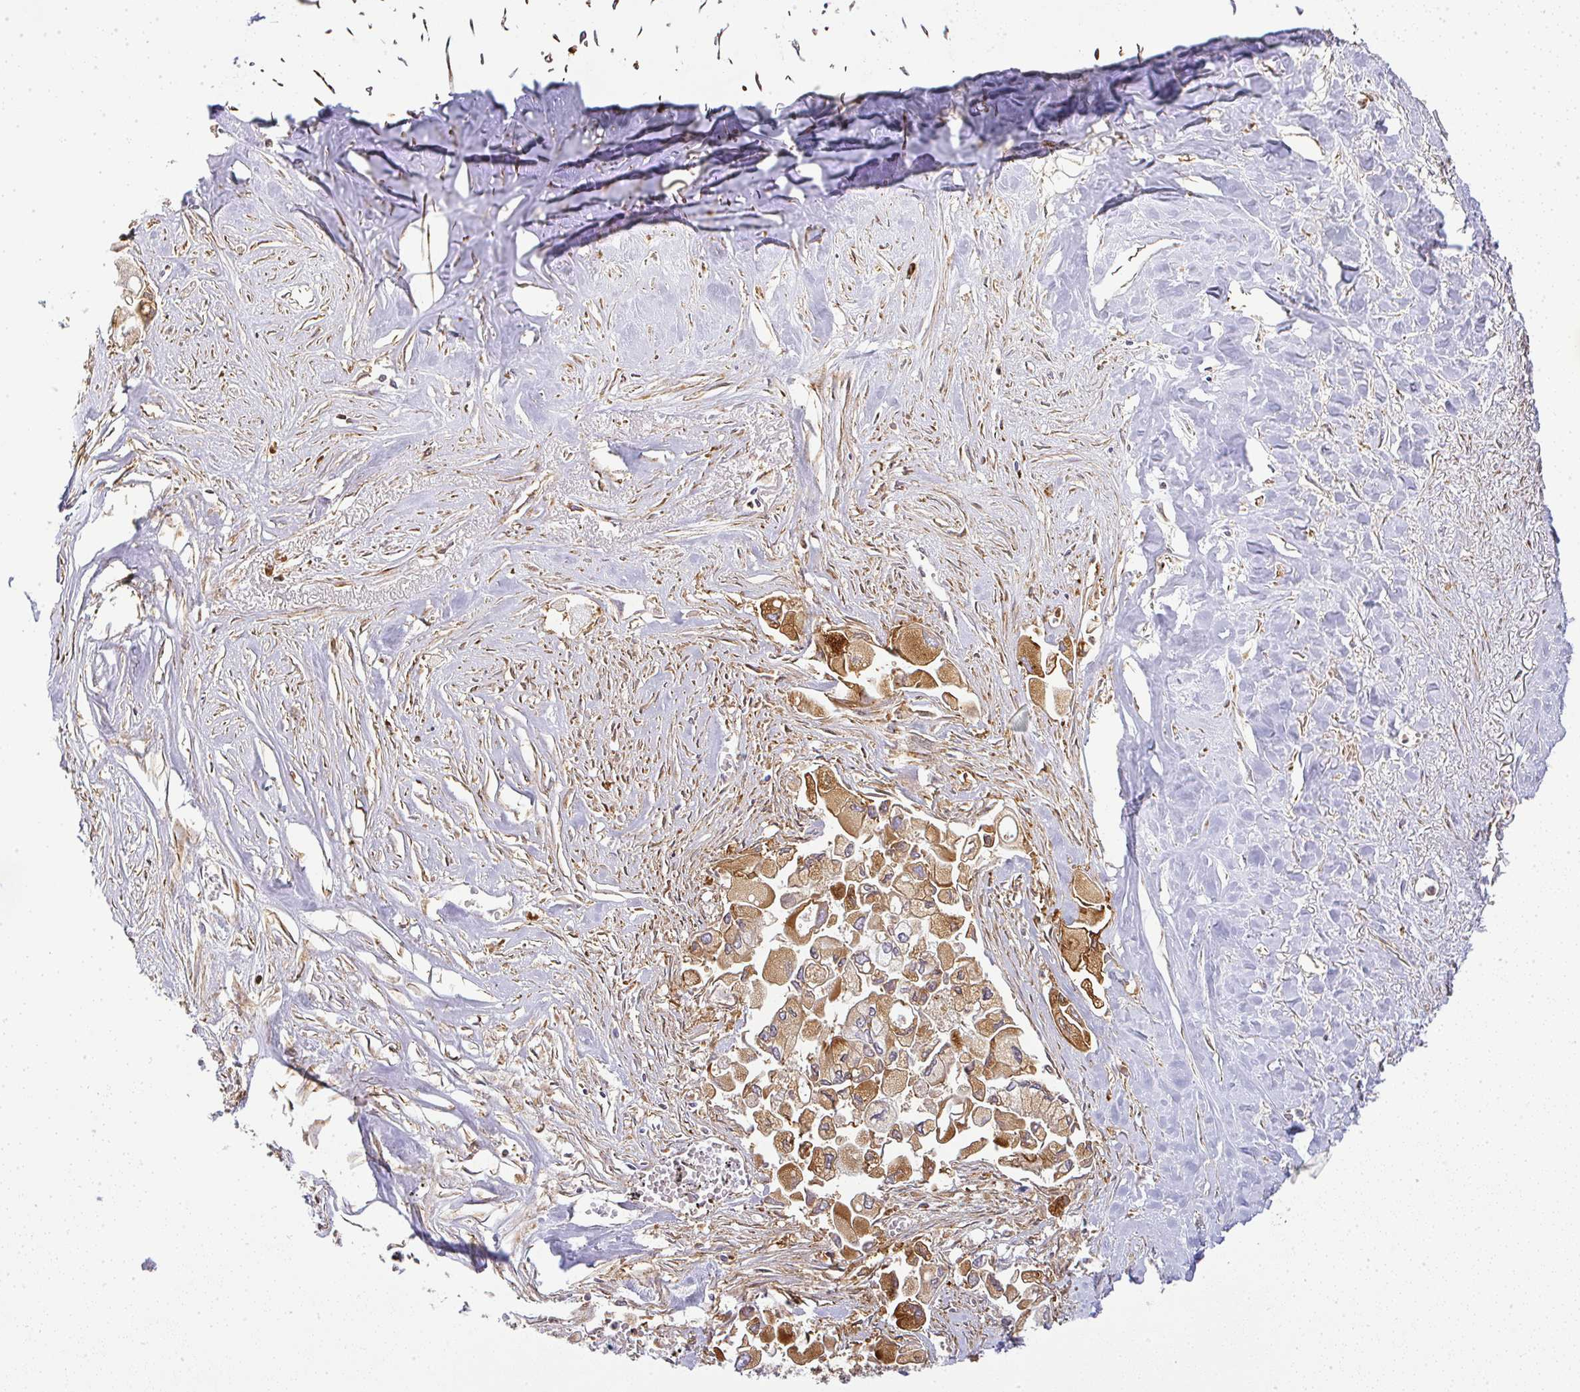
{"staining": {"intensity": "moderate", "quantity": ">75%", "location": "cytoplasmic/membranous"}, "tissue": "pancreatic cancer", "cell_type": "Tumor cells", "image_type": "cancer", "snomed": [{"axis": "morphology", "description": "Adenocarcinoma, NOS"}, {"axis": "topography", "description": "Pancreas"}], "caption": "This image shows IHC staining of human adenocarcinoma (pancreatic), with medium moderate cytoplasmic/membranous positivity in approximately >75% of tumor cells.", "gene": "FAM153A", "patient": {"sex": "female", "age": 79}}